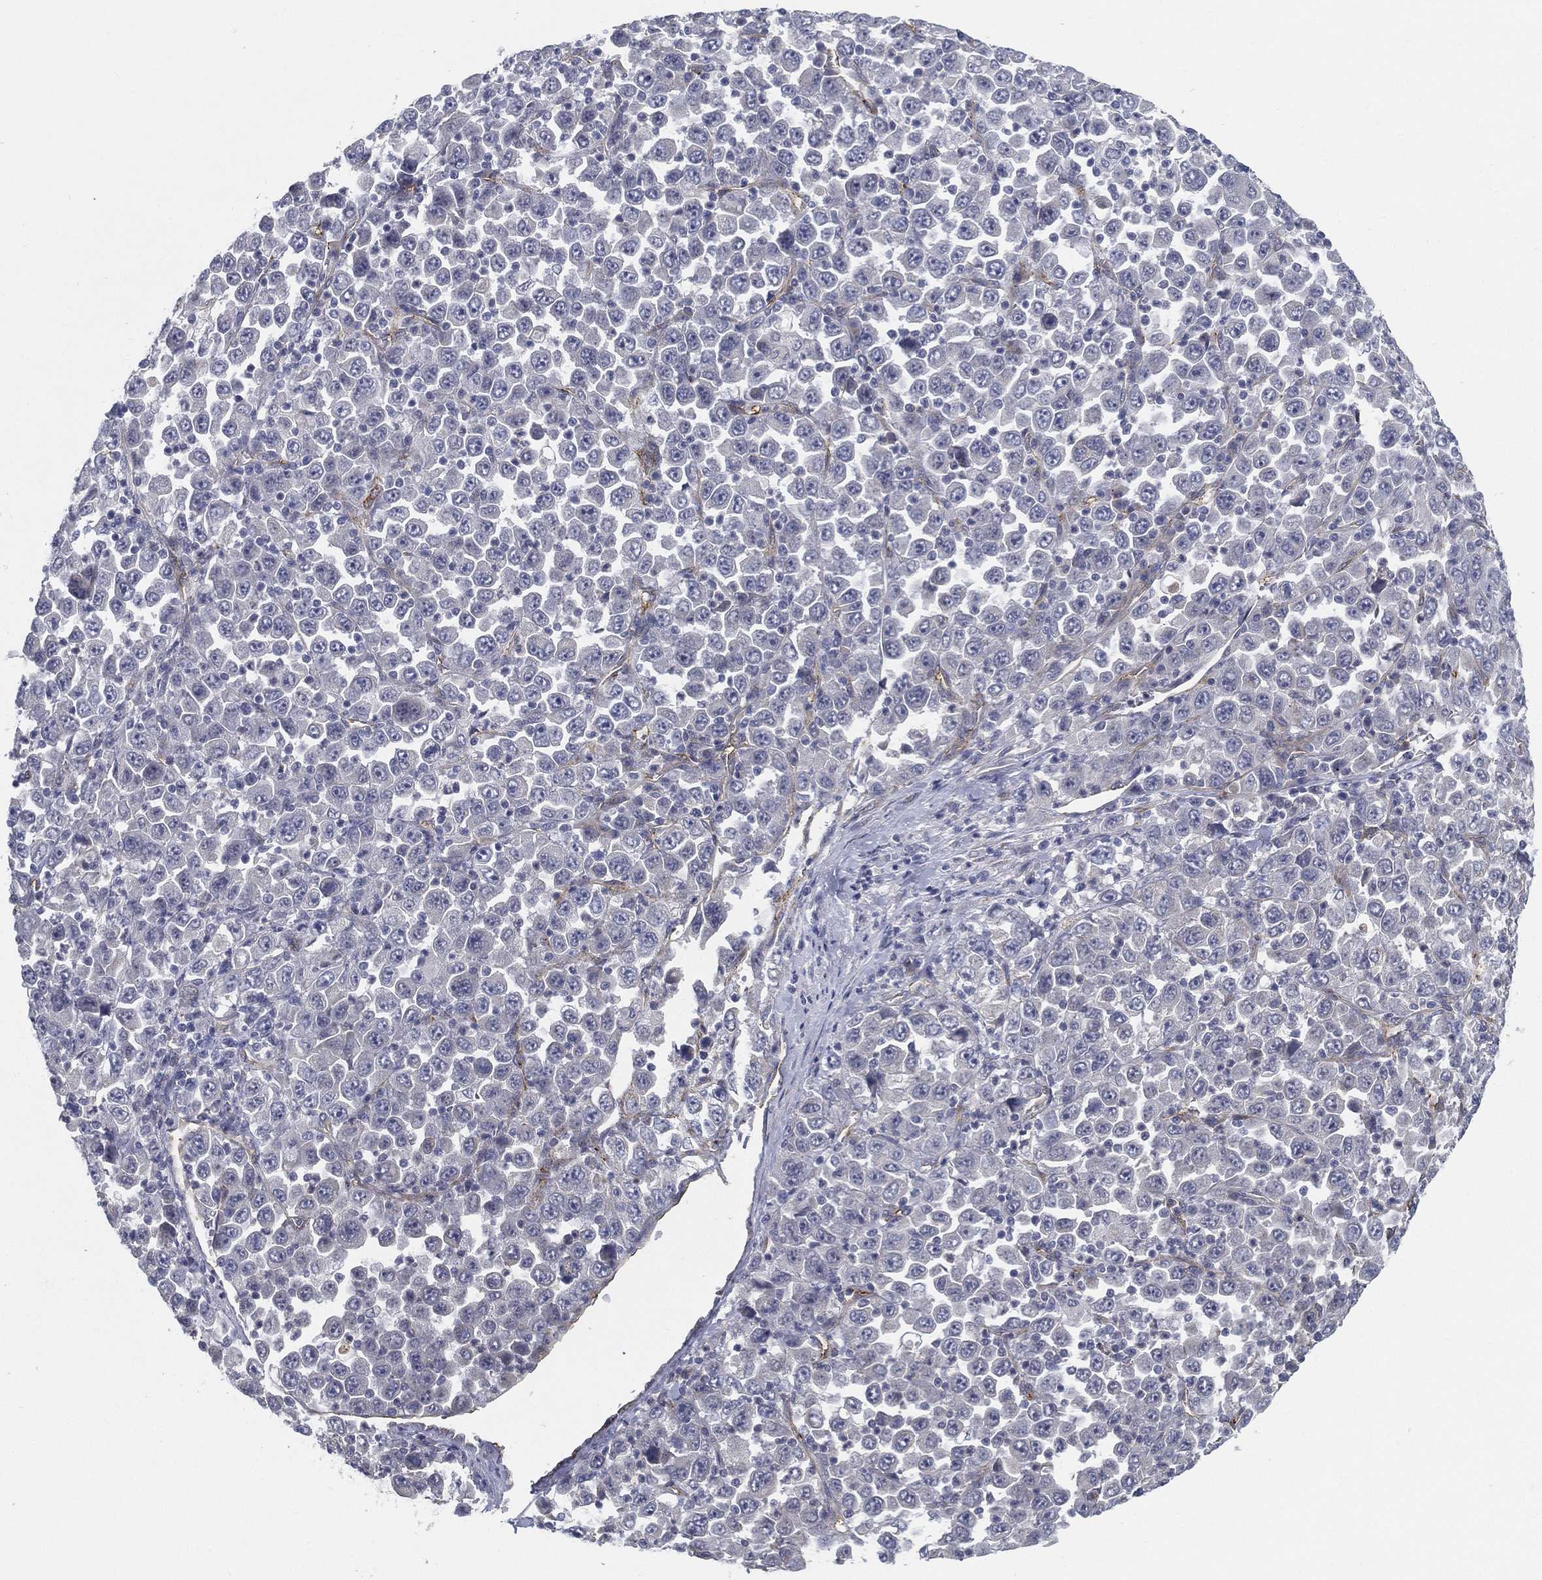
{"staining": {"intensity": "negative", "quantity": "none", "location": "none"}, "tissue": "stomach cancer", "cell_type": "Tumor cells", "image_type": "cancer", "snomed": [{"axis": "morphology", "description": "Normal tissue, NOS"}, {"axis": "morphology", "description": "Adenocarcinoma, NOS"}, {"axis": "topography", "description": "Stomach, upper"}, {"axis": "topography", "description": "Stomach"}], "caption": "Photomicrograph shows no significant protein expression in tumor cells of stomach cancer.", "gene": "LRRC56", "patient": {"sex": "male", "age": 59}}